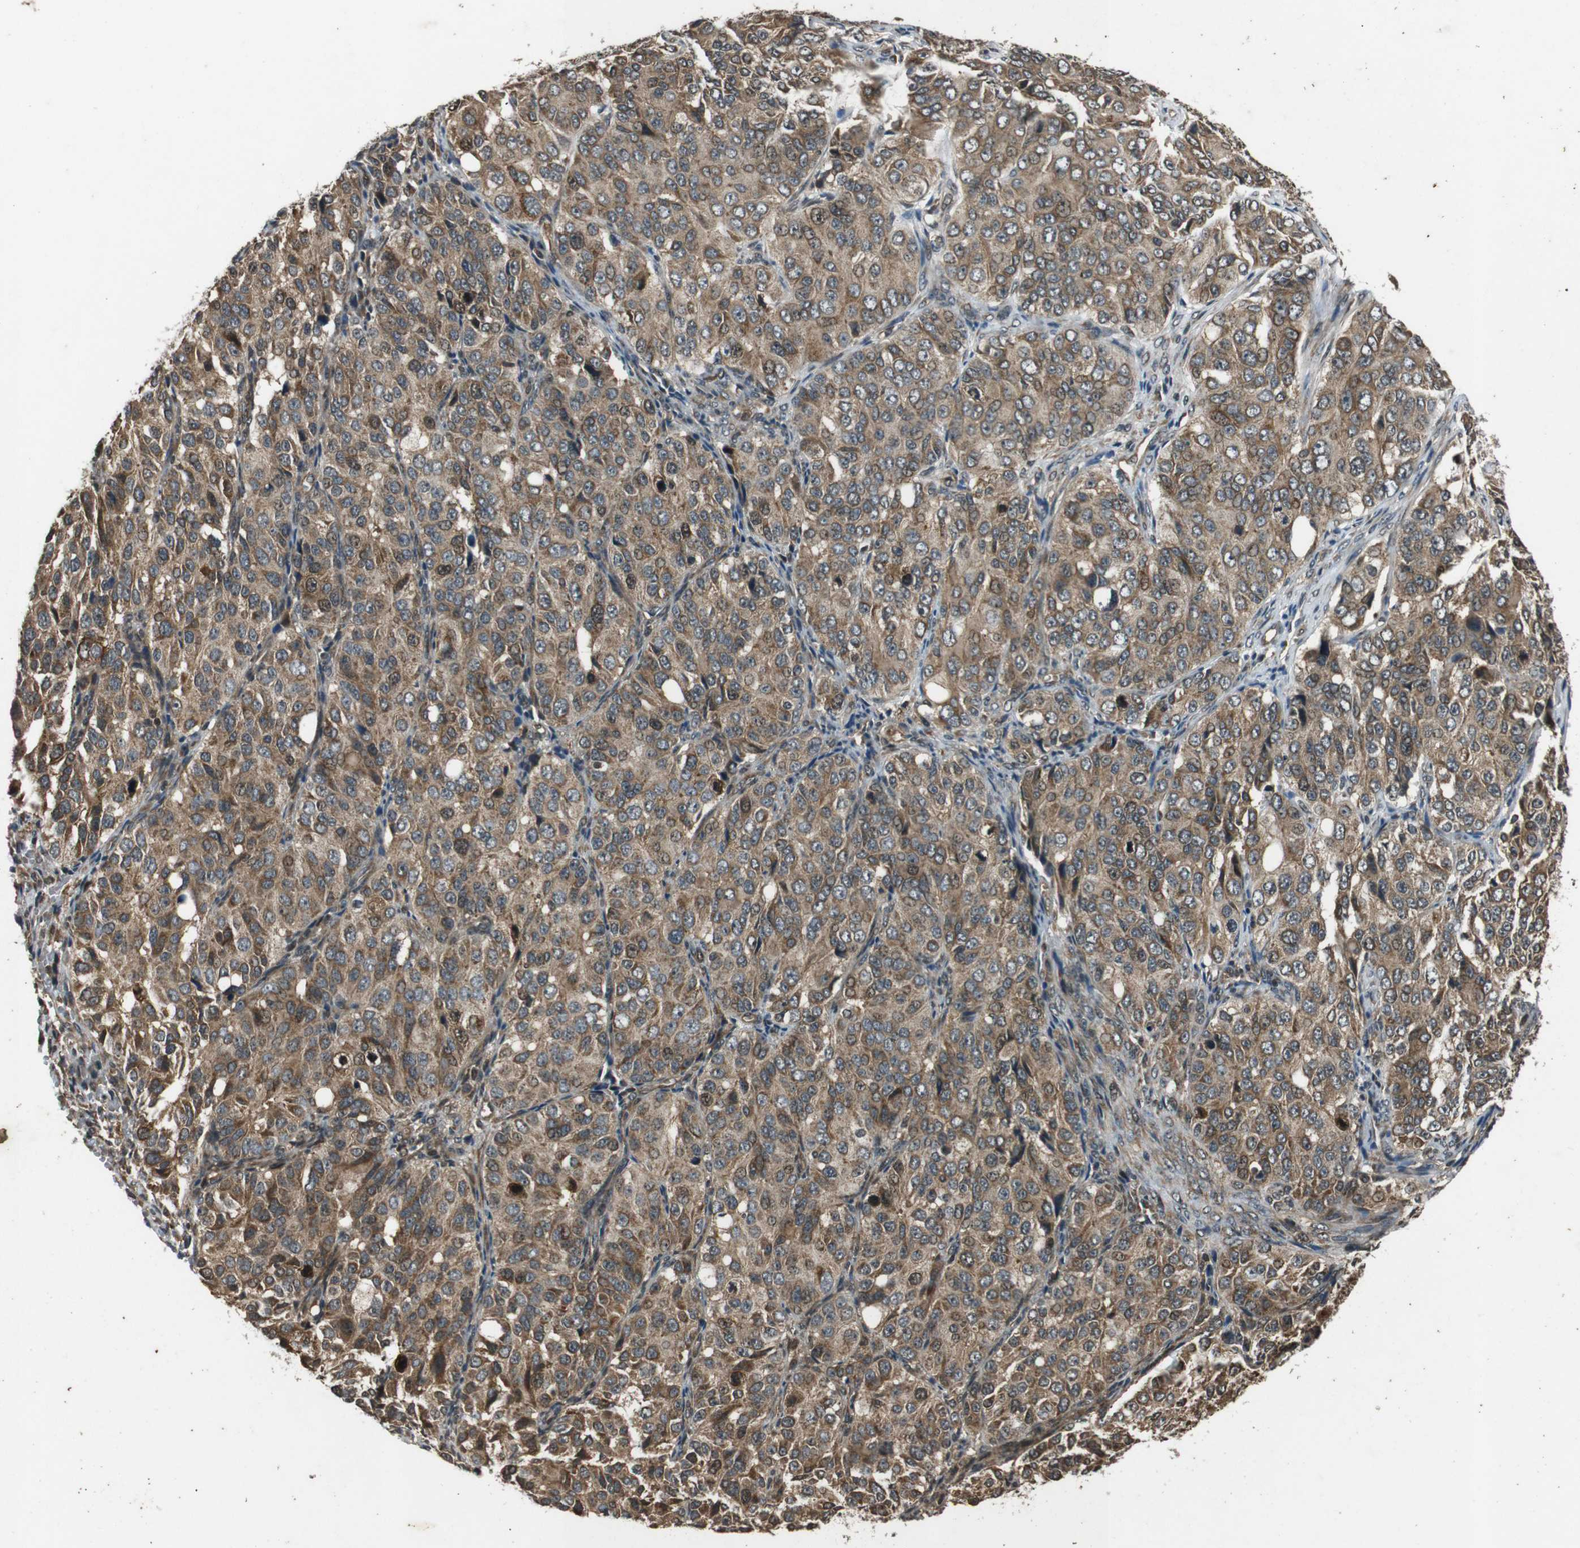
{"staining": {"intensity": "moderate", "quantity": ">75%", "location": "cytoplasmic/membranous"}, "tissue": "ovarian cancer", "cell_type": "Tumor cells", "image_type": "cancer", "snomed": [{"axis": "morphology", "description": "Carcinoma, endometroid"}, {"axis": "topography", "description": "Ovary"}], "caption": "Immunohistochemistry of endometroid carcinoma (ovarian) shows medium levels of moderate cytoplasmic/membranous expression in about >75% of tumor cells.", "gene": "PLK2", "patient": {"sex": "female", "age": 51}}